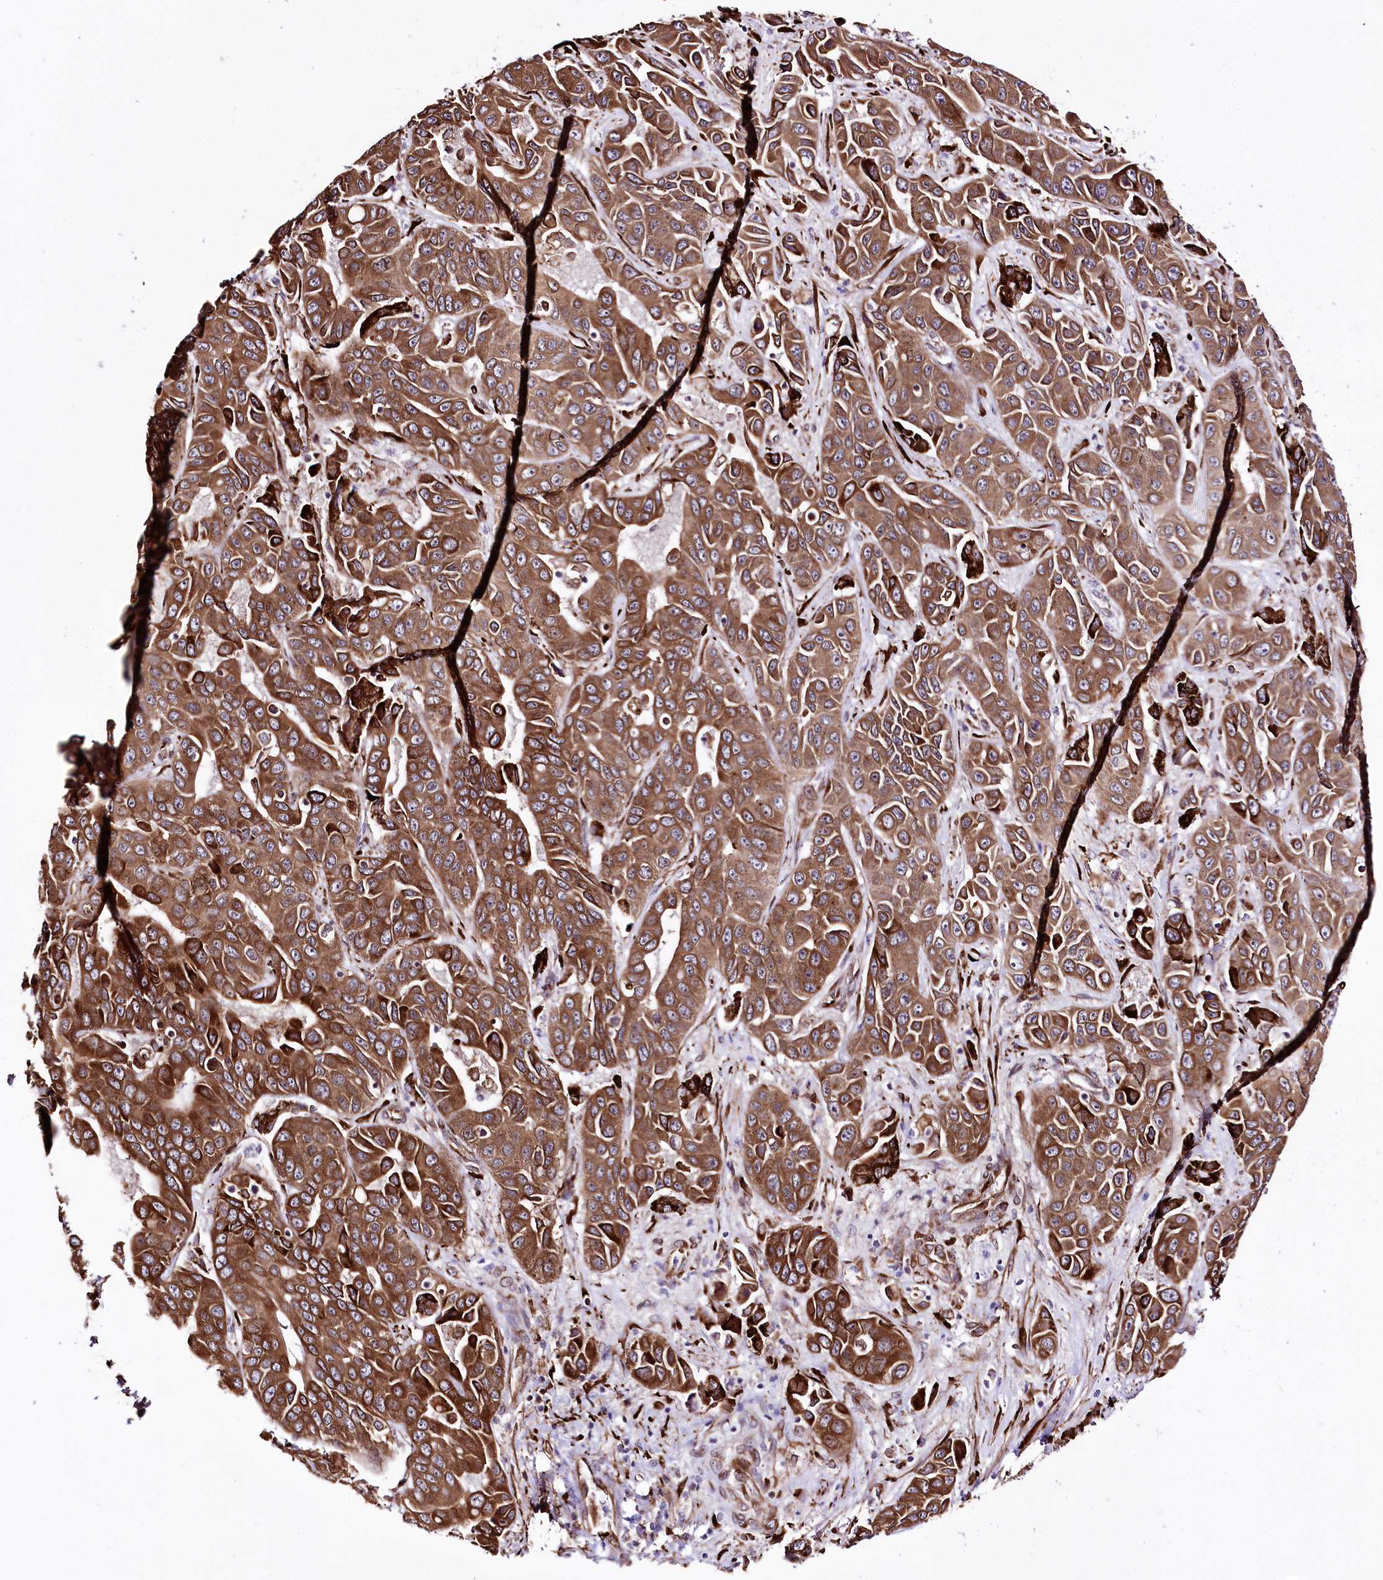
{"staining": {"intensity": "strong", "quantity": ">75%", "location": "cytoplasmic/membranous"}, "tissue": "liver cancer", "cell_type": "Tumor cells", "image_type": "cancer", "snomed": [{"axis": "morphology", "description": "Cholangiocarcinoma"}, {"axis": "topography", "description": "Liver"}], "caption": "A micrograph showing strong cytoplasmic/membranous positivity in about >75% of tumor cells in liver cancer (cholangiocarcinoma), as visualized by brown immunohistochemical staining.", "gene": "WWC1", "patient": {"sex": "female", "age": 52}}